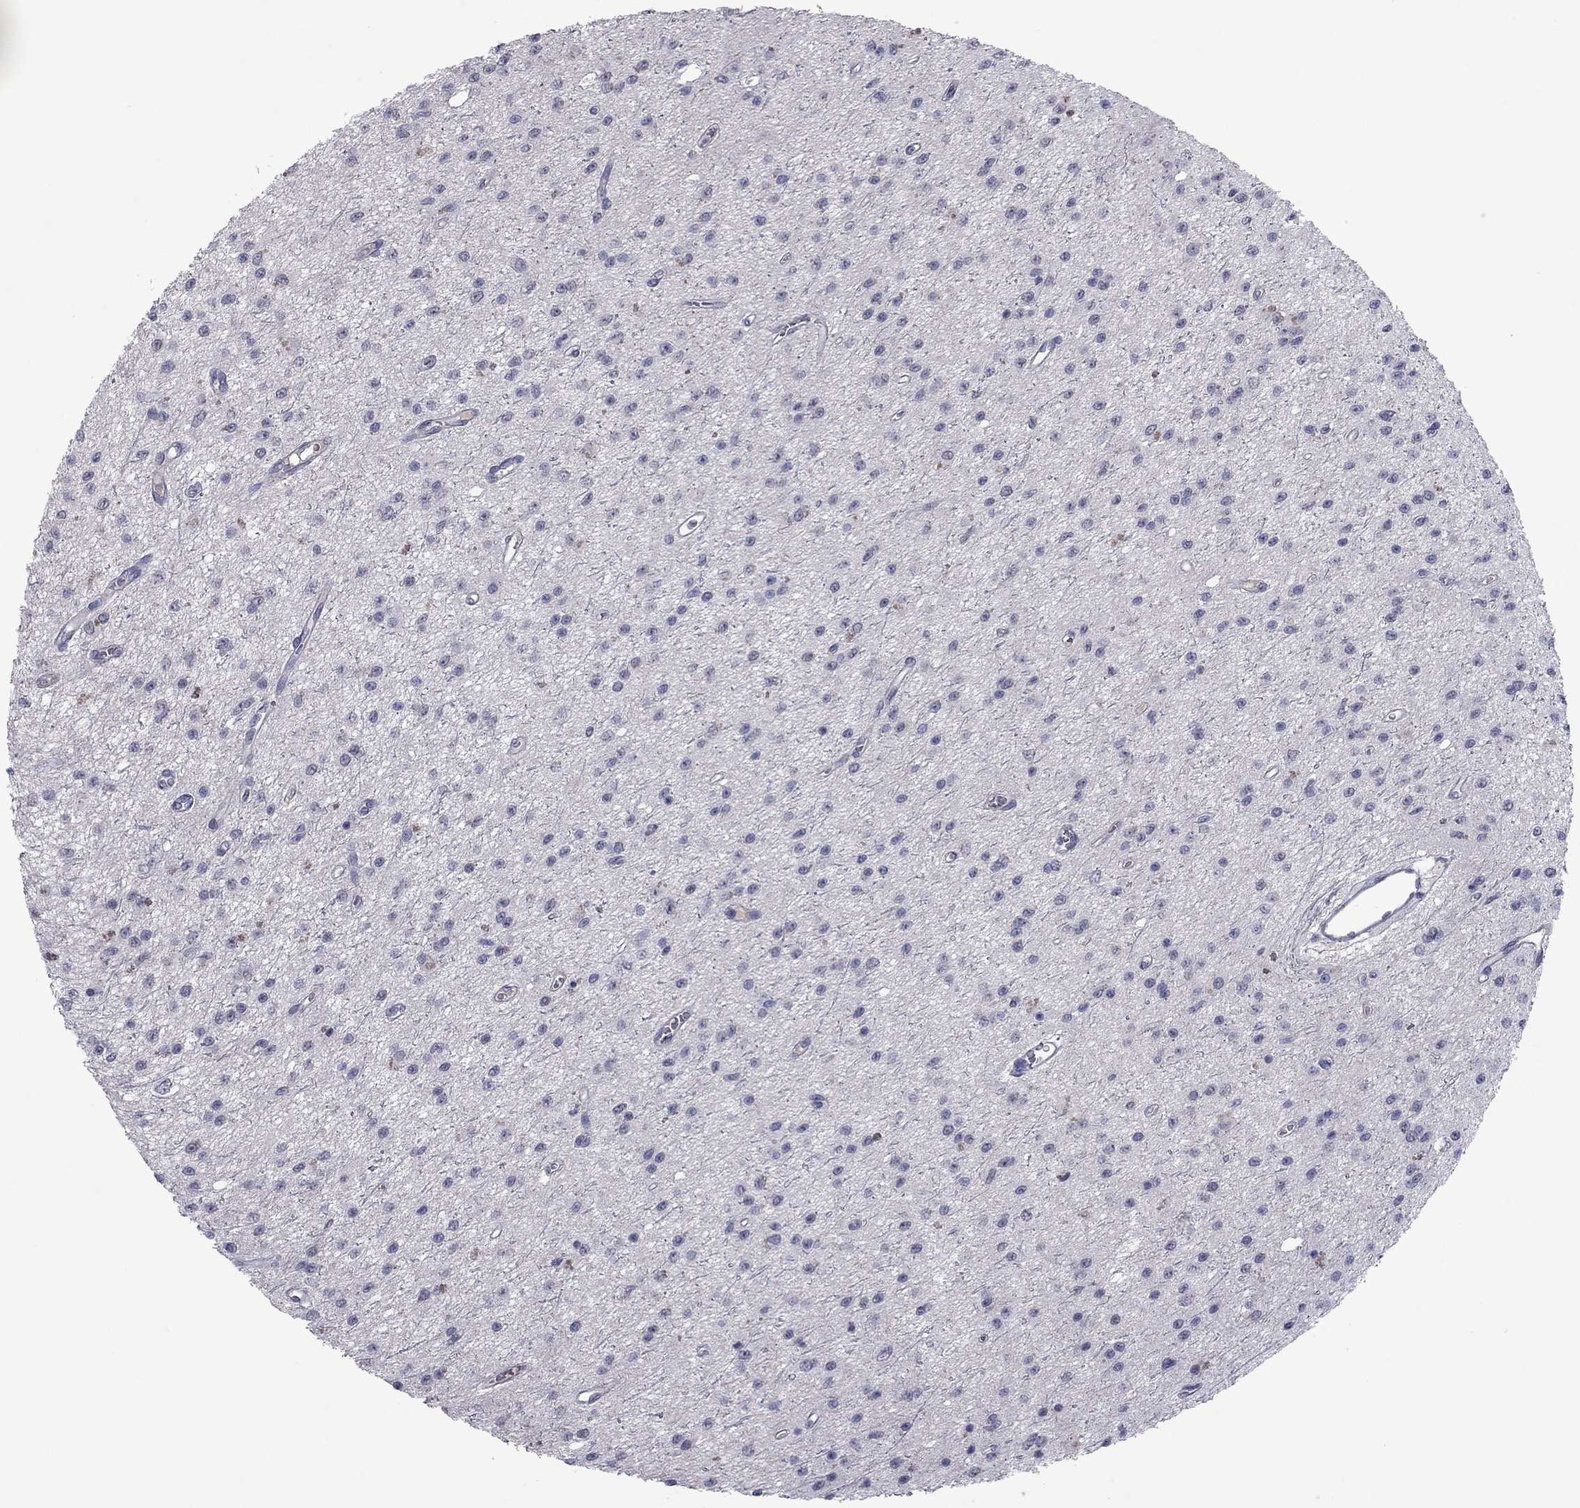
{"staining": {"intensity": "negative", "quantity": "none", "location": "none"}, "tissue": "glioma", "cell_type": "Tumor cells", "image_type": "cancer", "snomed": [{"axis": "morphology", "description": "Glioma, malignant, Low grade"}, {"axis": "topography", "description": "Brain"}], "caption": "Glioma was stained to show a protein in brown. There is no significant positivity in tumor cells.", "gene": "IP6K3", "patient": {"sex": "female", "age": 45}}